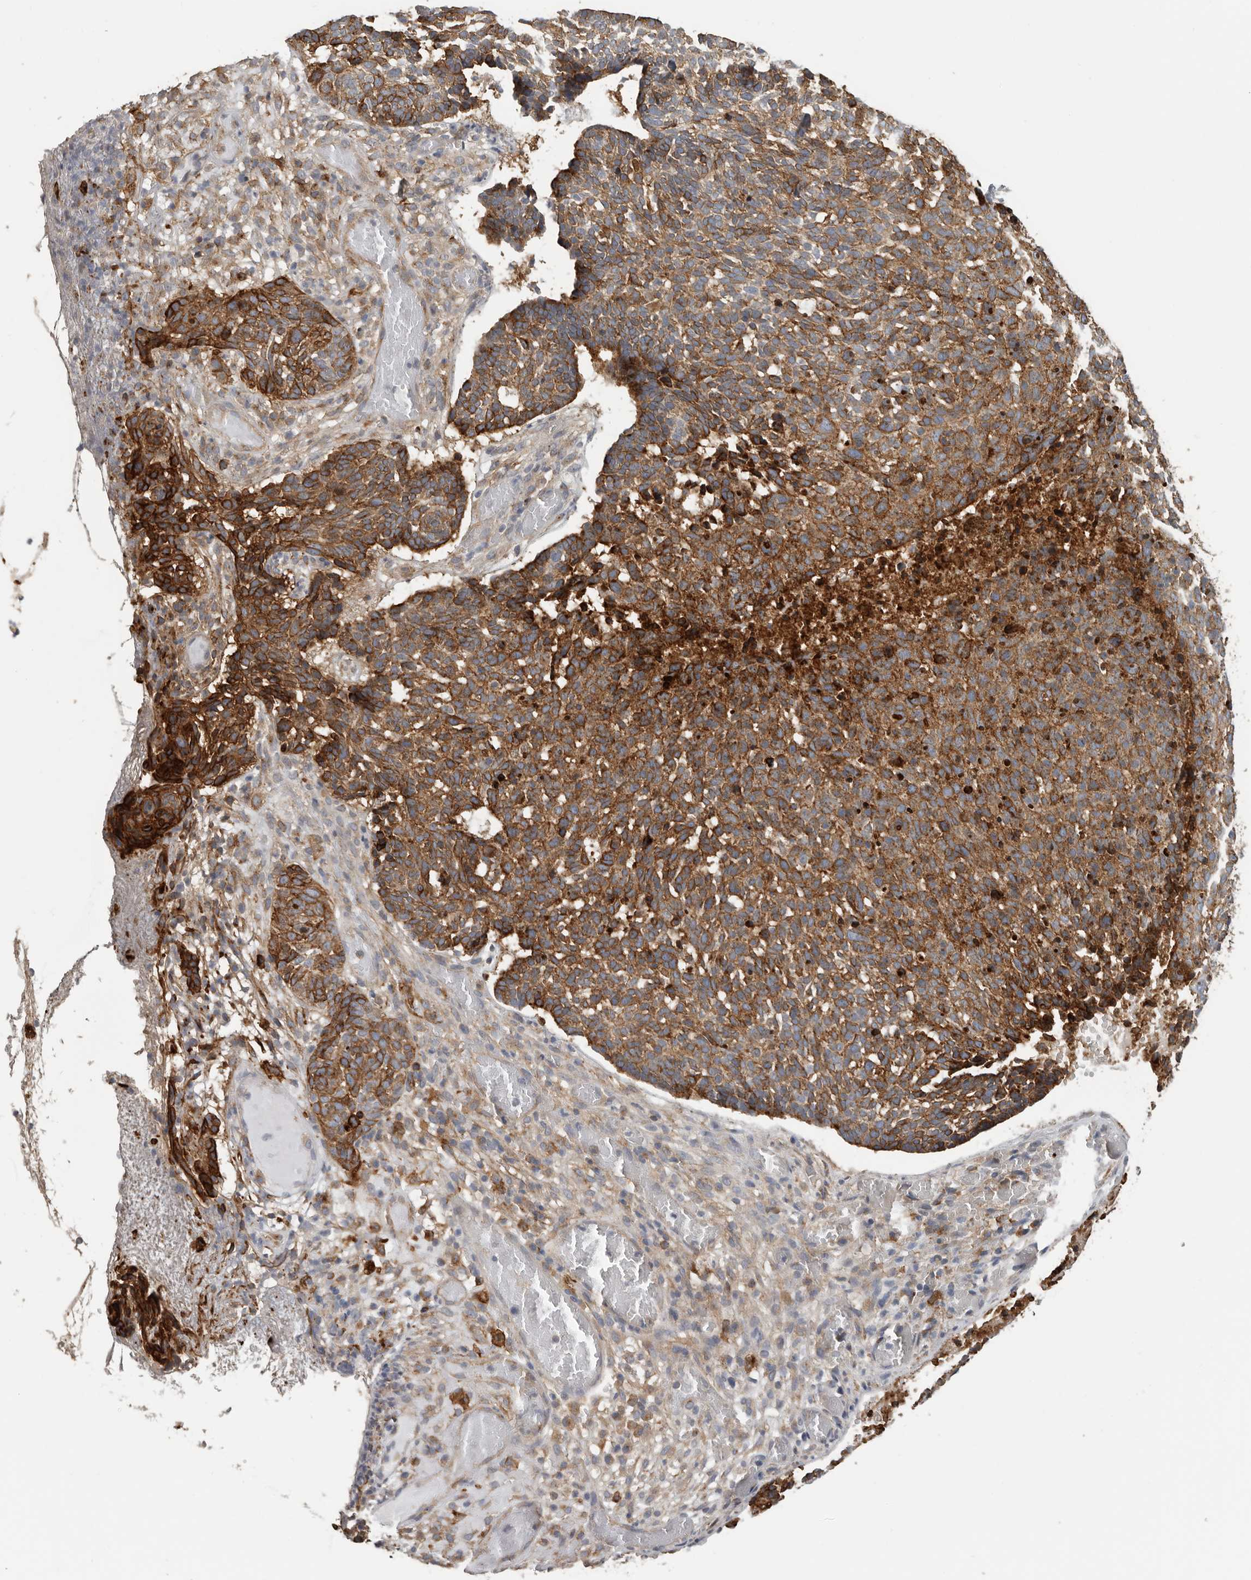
{"staining": {"intensity": "strong", "quantity": ">75%", "location": "cytoplasmic/membranous"}, "tissue": "skin cancer", "cell_type": "Tumor cells", "image_type": "cancer", "snomed": [{"axis": "morphology", "description": "Basal cell carcinoma"}, {"axis": "topography", "description": "Skin"}], "caption": "Tumor cells demonstrate high levels of strong cytoplasmic/membranous positivity in about >75% of cells in human skin cancer (basal cell carcinoma). (DAB (3,3'-diaminobenzidine) = brown stain, brightfield microscopy at high magnification).", "gene": "TFRC", "patient": {"sex": "male", "age": 85}}